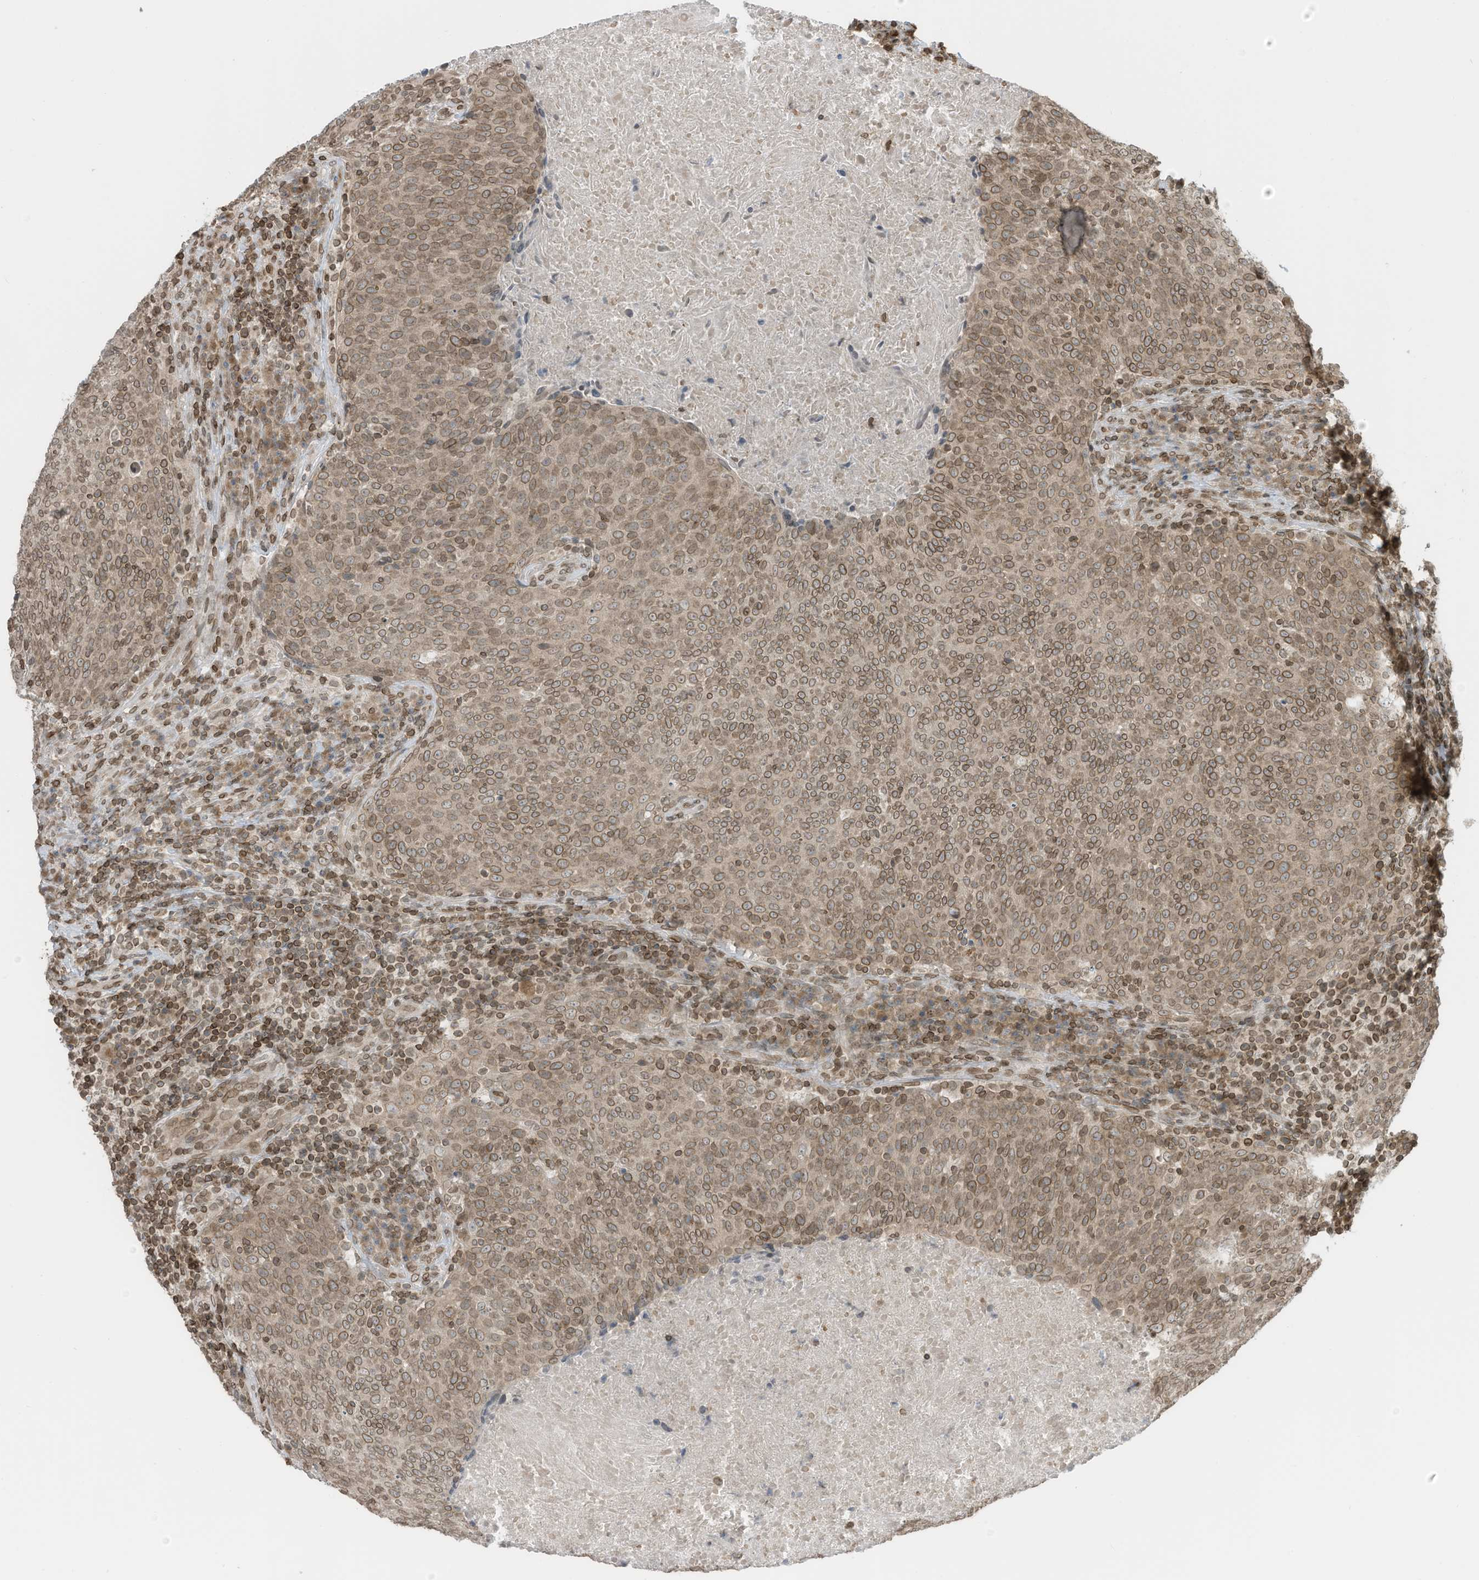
{"staining": {"intensity": "moderate", "quantity": ">75%", "location": "cytoplasmic/membranous,nuclear"}, "tissue": "head and neck cancer", "cell_type": "Tumor cells", "image_type": "cancer", "snomed": [{"axis": "morphology", "description": "Squamous cell carcinoma, NOS"}, {"axis": "morphology", "description": "Squamous cell carcinoma, metastatic, NOS"}, {"axis": "topography", "description": "Lymph node"}, {"axis": "topography", "description": "Head-Neck"}], "caption": "IHC photomicrograph of neoplastic tissue: head and neck cancer stained using immunohistochemistry exhibits medium levels of moderate protein expression localized specifically in the cytoplasmic/membranous and nuclear of tumor cells, appearing as a cytoplasmic/membranous and nuclear brown color.", "gene": "RABL3", "patient": {"sex": "male", "age": 62}}